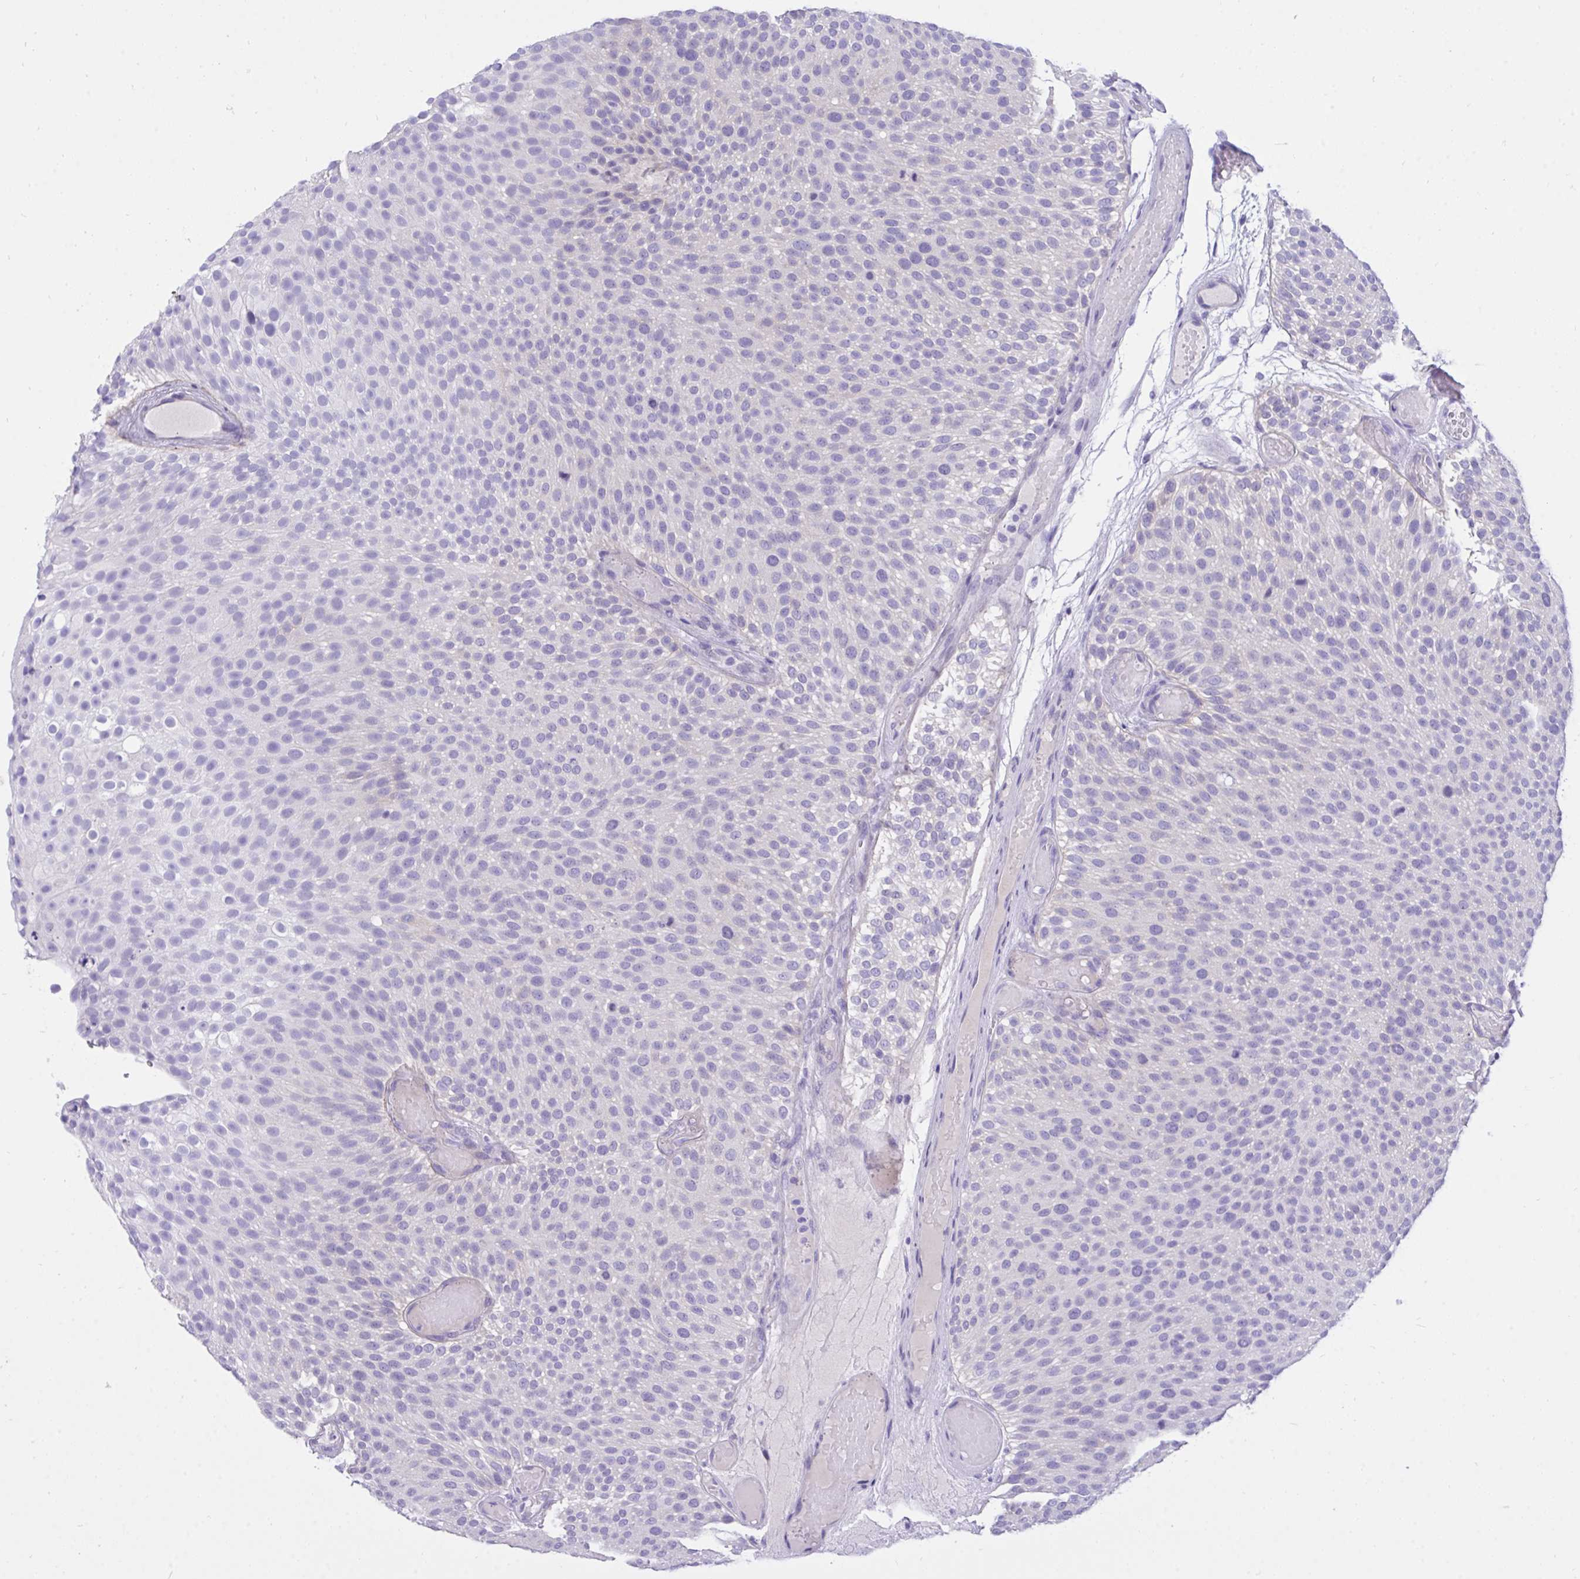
{"staining": {"intensity": "negative", "quantity": "none", "location": "none"}, "tissue": "urothelial cancer", "cell_type": "Tumor cells", "image_type": "cancer", "snomed": [{"axis": "morphology", "description": "Urothelial carcinoma, Low grade"}, {"axis": "topography", "description": "Urinary bladder"}], "caption": "Image shows no significant protein positivity in tumor cells of urothelial carcinoma (low-grade).", "gene": "TLN2", "patient": {"sex": "male", "age": 78}}